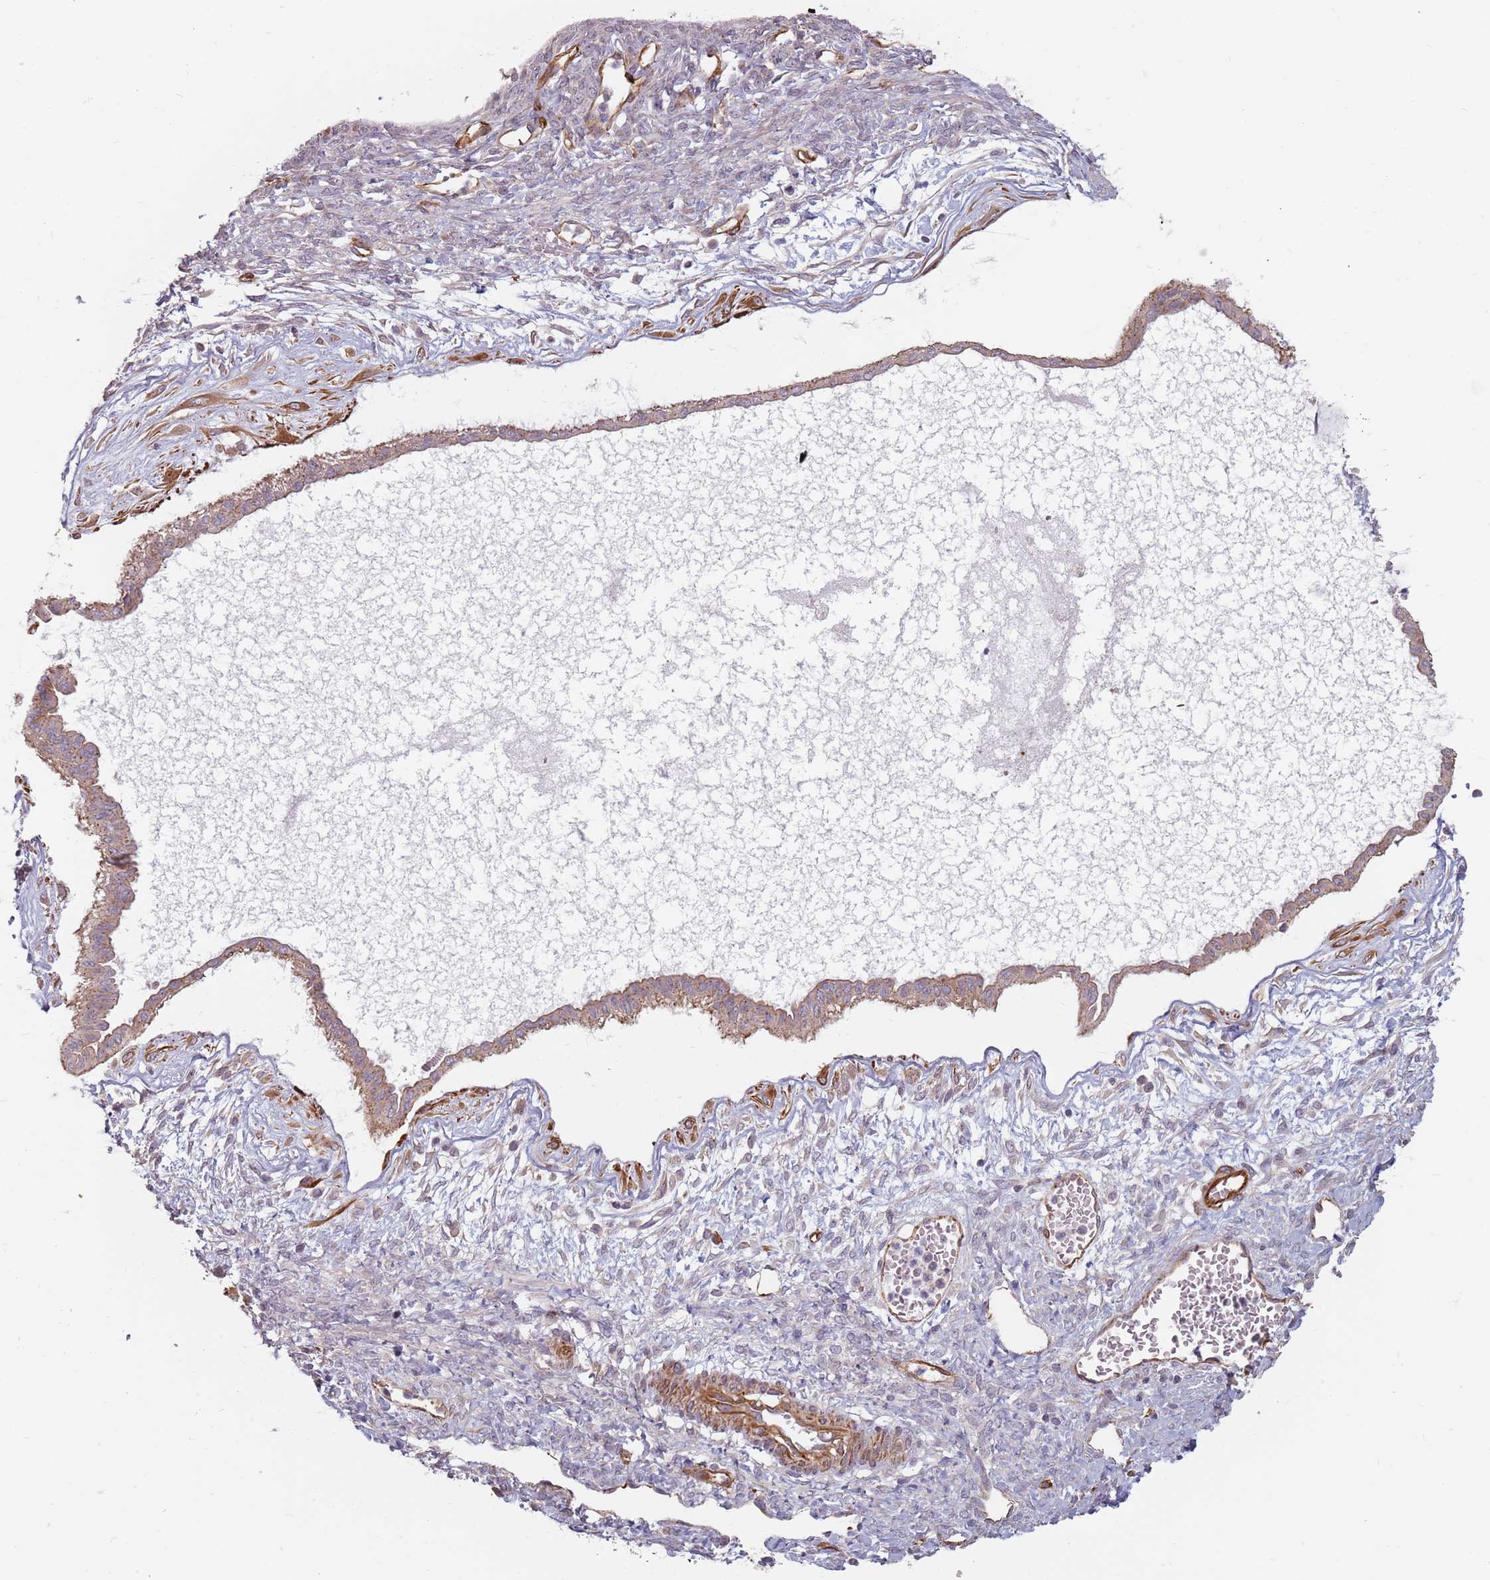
{"staining": {"intensity": "weak", "quantity": ">75%", "location": "cytoplasmic/membranous"}, "tissue": "ovarian cancer", "cell_type": "Tumor cells", "image_type": "cancer", "snomed": [{"axis": "morphology", "description": "Cystadenocarcinoma, mucinous, NOS"}, {"axis": "topography", "description": "Ovary"}], "caption": "Ovarian cancer was stained to show a protein in brown. There is low levels of weak cytoplasmic/membranous positivity in about >75% of tumor cells. The protein of interest is shown in brown color, while the nuclei are stained blue.", "gene": "GAS2L3", "patient": {"sex": "female", "age": 73}}